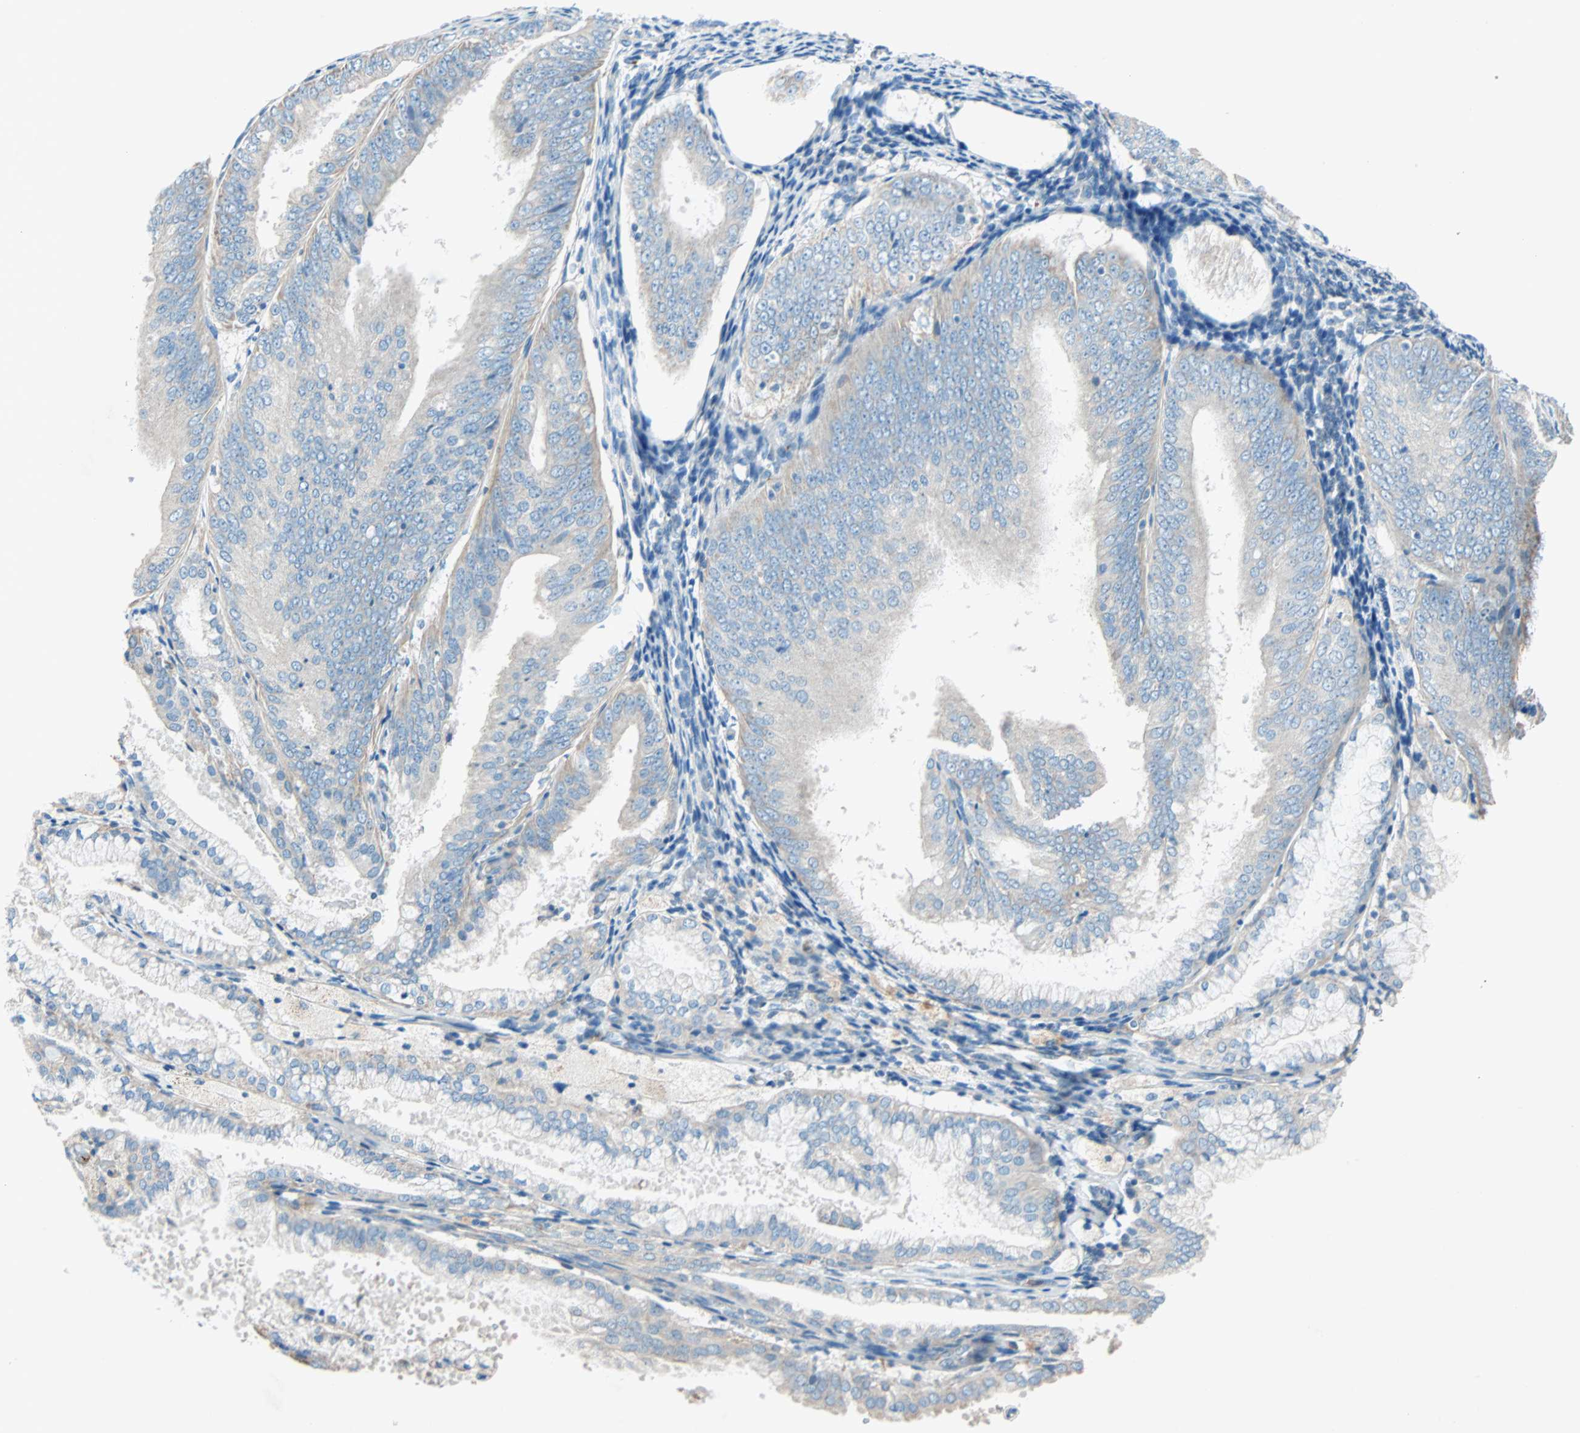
{"staining": {"intensity": "moderate", "quantity": ">75%", "location": "cytoplasmic/membranous"}, "tissue": "endometrial cancer", "cell_type": "Tumor cells", "image_type": "cancer", "snomed": [{"axis": "morphology", "description": "Adenocarcinoma, NOS"}, {"axis": "topography", "description": "Endometrium"}], "caption": "Protein expression analysis of endometrial cancer (adenocarcinoma) exhibits moderate cytoplasmic/membranous positivity in approximately >75% of tumor cells.", "gene": "LY6G6F", "patient": {"sex": "female", "age": 63}}